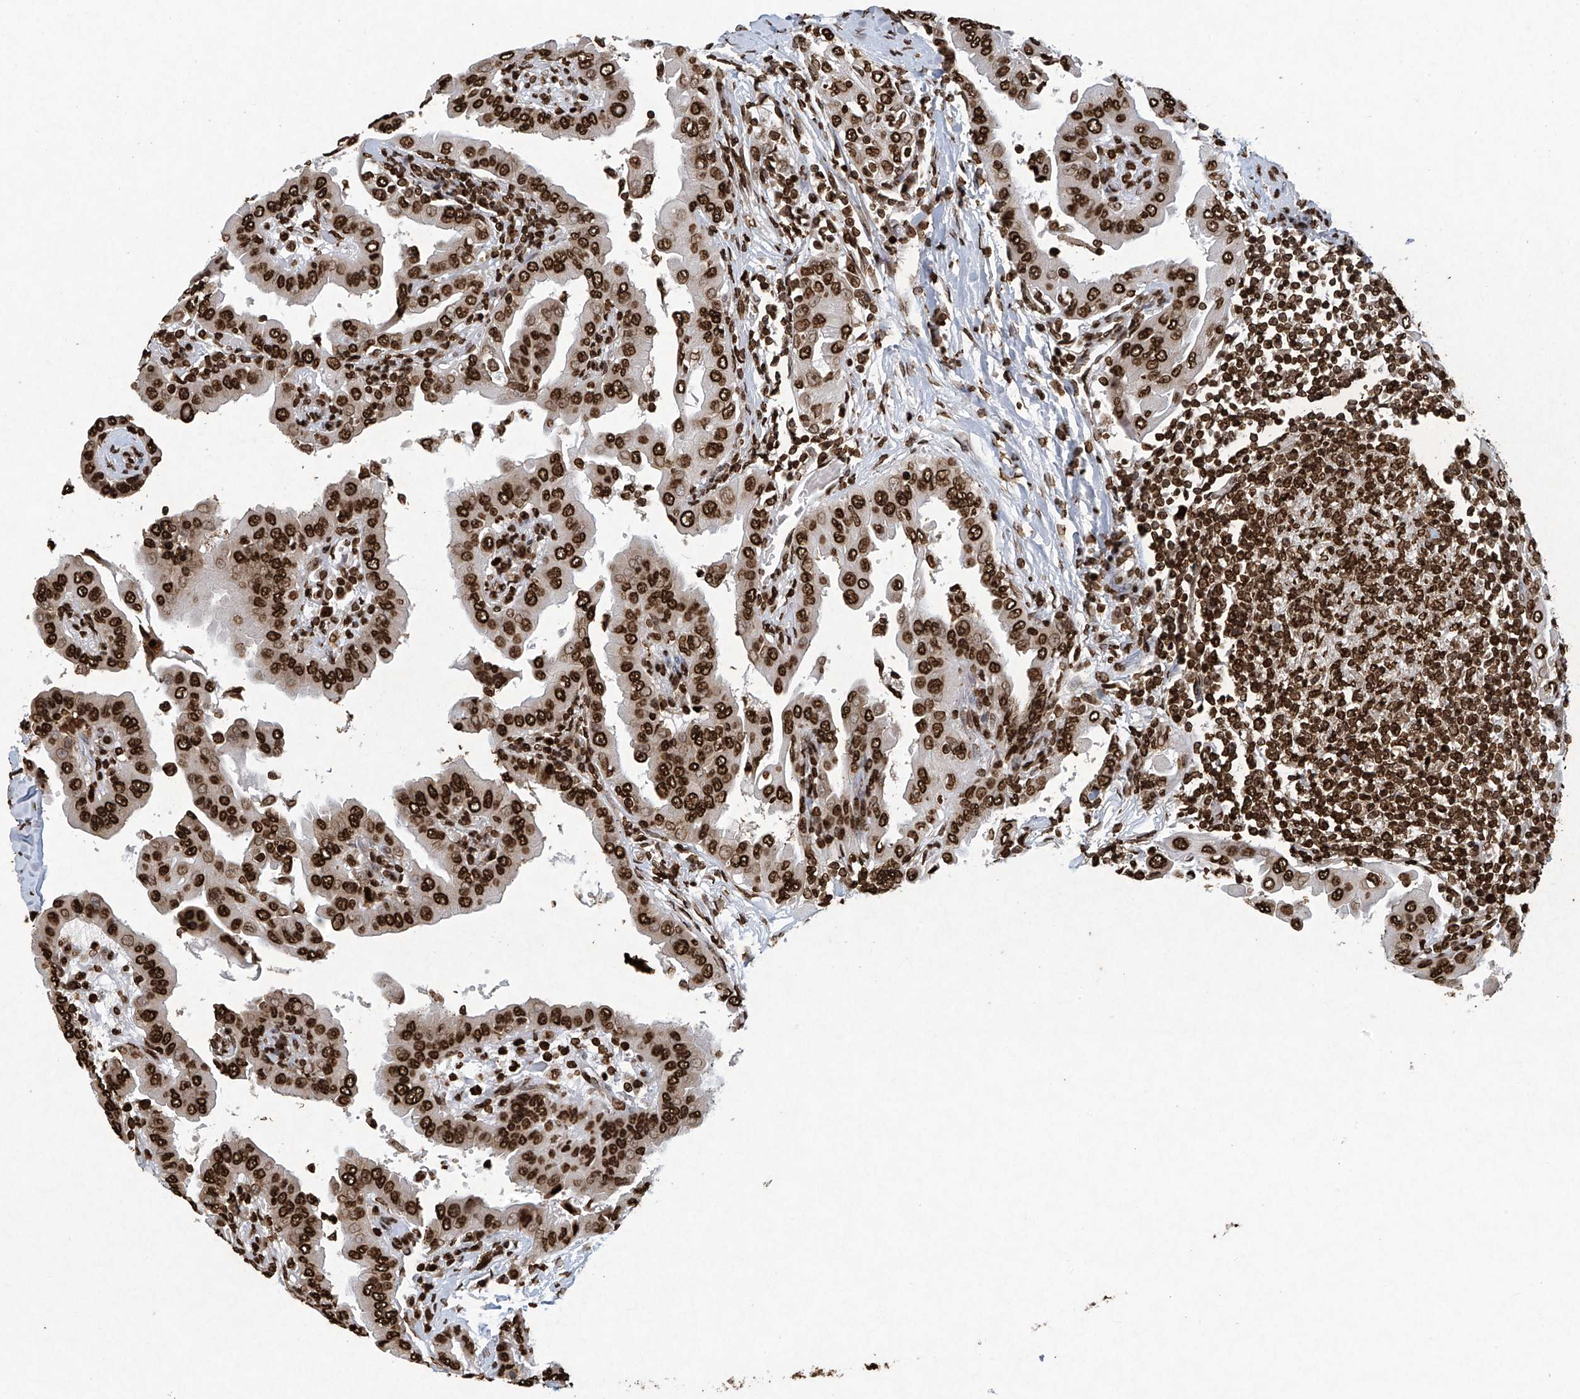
{"staining": {"intensity": "strong", "quantity": ">75%", "location": "nuclear"}, "tissue": "thyroid cancer", "cell_type": "Tumor cells", "image_type": "cancer", "snomed": [{"axis": "morphology", "description": "Papillary adenocarcinoma, NOS"}, {"axis": "topography", "description": "Thyroid gland"}], "caption": "The image exhibits a brown stain indicating the presence of a protein in the nuclear of tumor cells in thyroid cancer.", "gene": "H3-3A", "patient": {"sex": "male", "age": 33}}